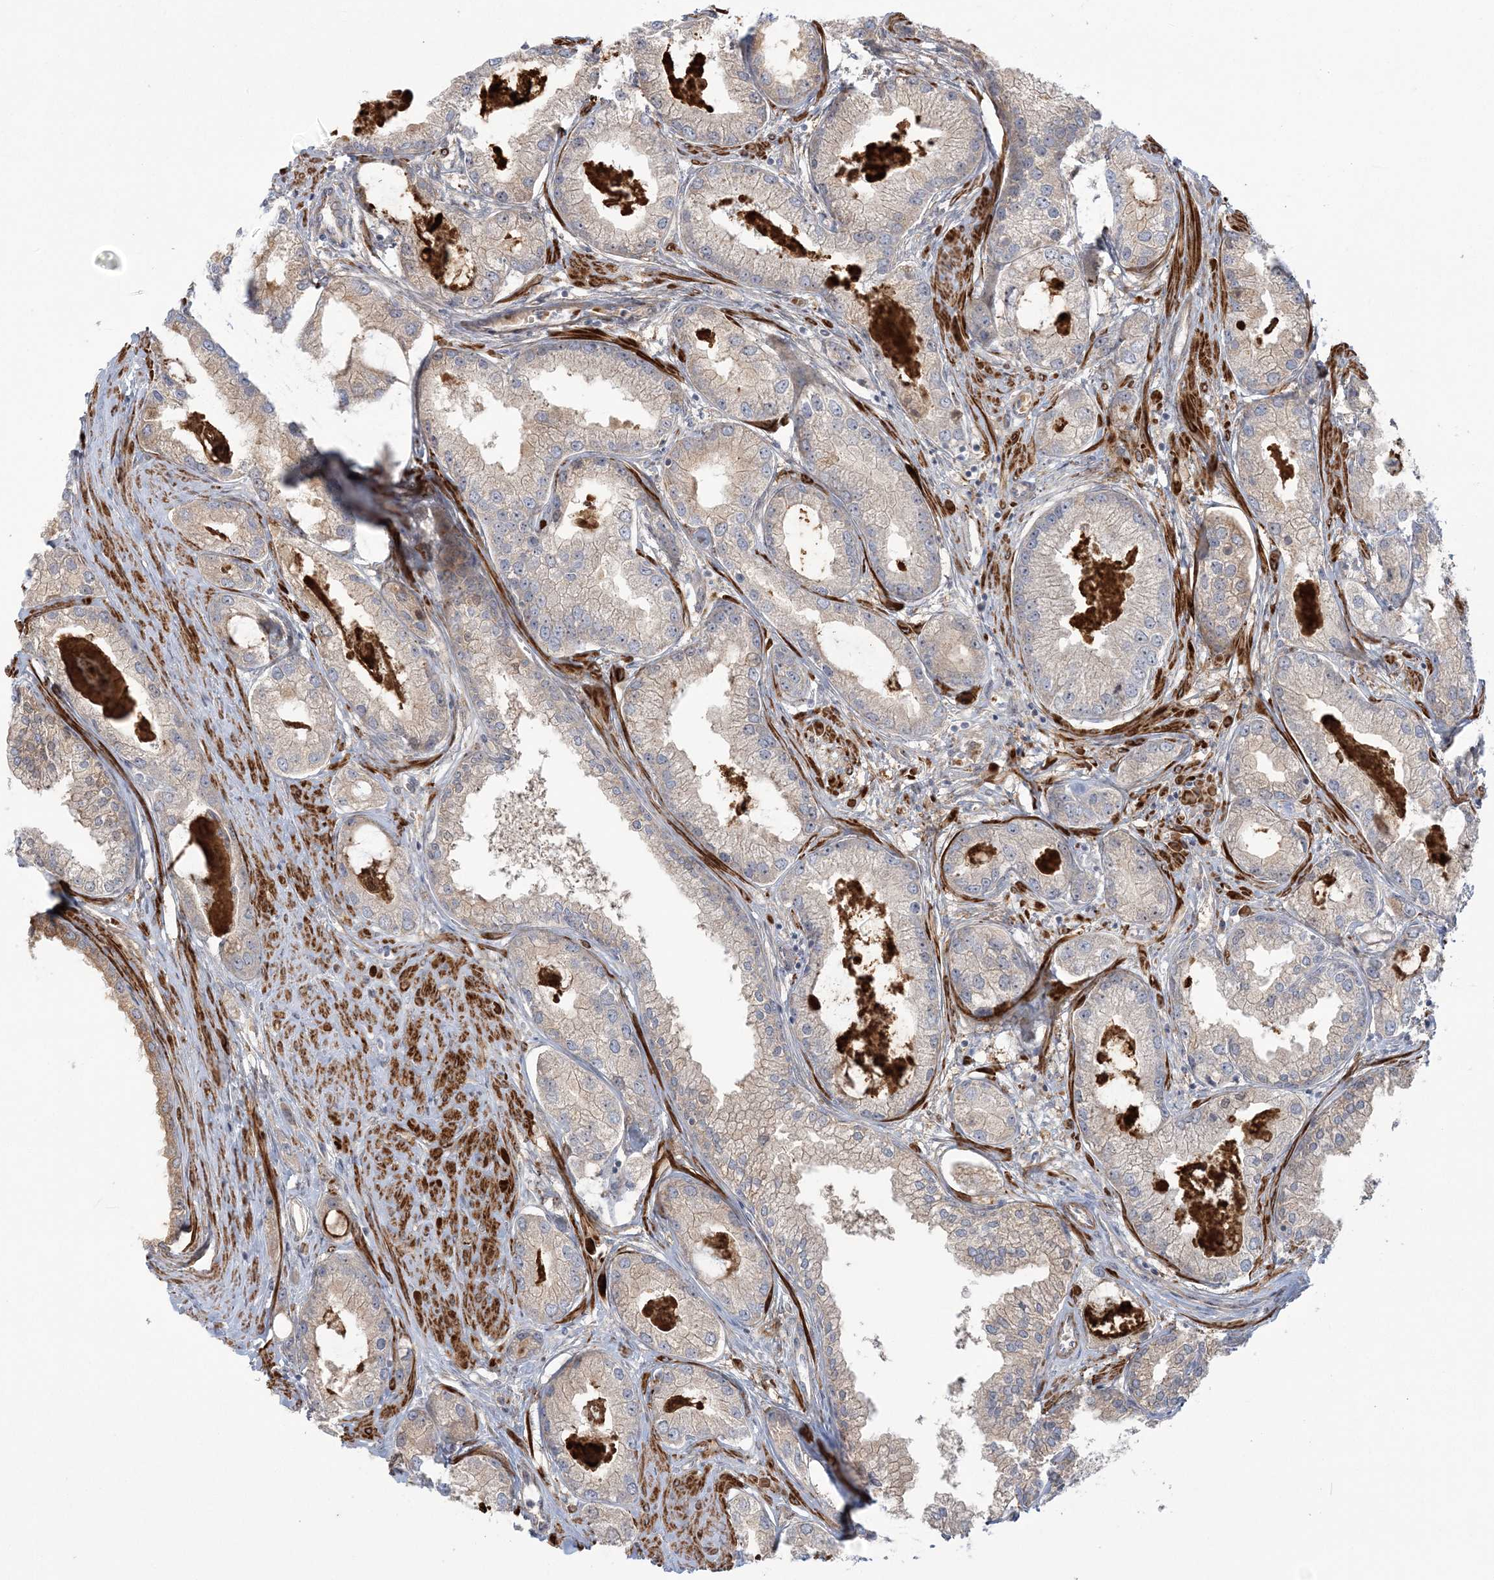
{"staining": {"intensity": "weak", "quantity": "<25%", "location": "cytoplasmic/membranous"}, "tissue": "prostate cancer", "cell_type": "Tumor cells", "image_type": "cancer", "snomed": [{"axis": "morphology", "description": "Adenocarcinoma, Low grade"}, {"axis": "topography", "description": "Prostate"}], "caption": "Human prostate low-grade adenocarcinoma stained for a protein using immunohistochemistry (IHC) demonstrates no expression in tumor cells.", "gene": "NUDT9", "patient": {"sex": "male", "age": 62}}